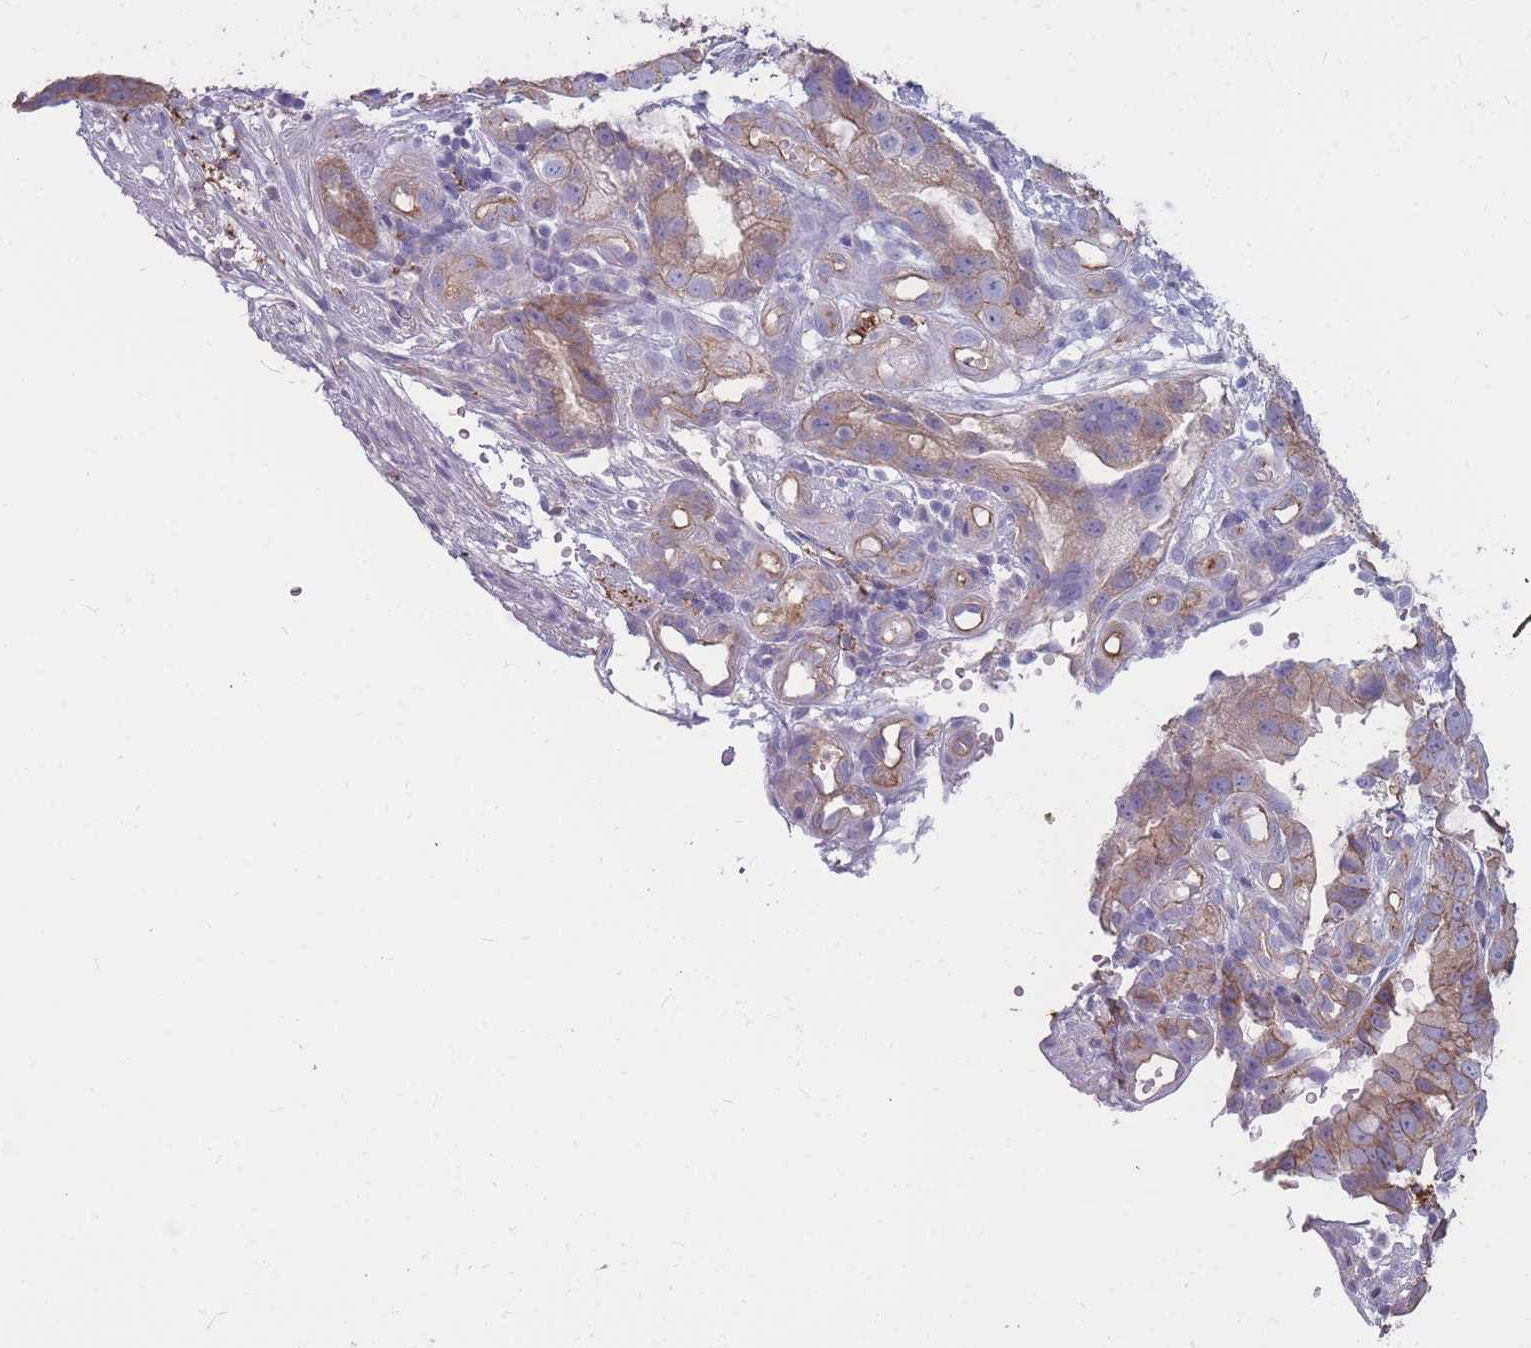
{"staining": {"intensity": "moderate", "quantity": ">75%", "location": "cytoplasmic/membranous"}, "tissue": "stomach cancer", "cell_type": "Tumor cells", "image_type": "cancer", "snomed": [{"axis": "morphology", "description": "Adenocarcinoma, NOS"}, {"axis": "topography", "description": "Stomach"}], "caption": "Stomach cancer was stained to show a protein in brown. There is medium levels of moderate cytoplasmic/membranous positivity in approximately >75% of tumor cells. Using DAB (3,3'-diaminobenzidine) (brown) and hematoxylin (blue) stains, captured at high magnification using brightfield microscopy.", "gene": "GNA11", "patient": {"sex": "male", "age": 55}}